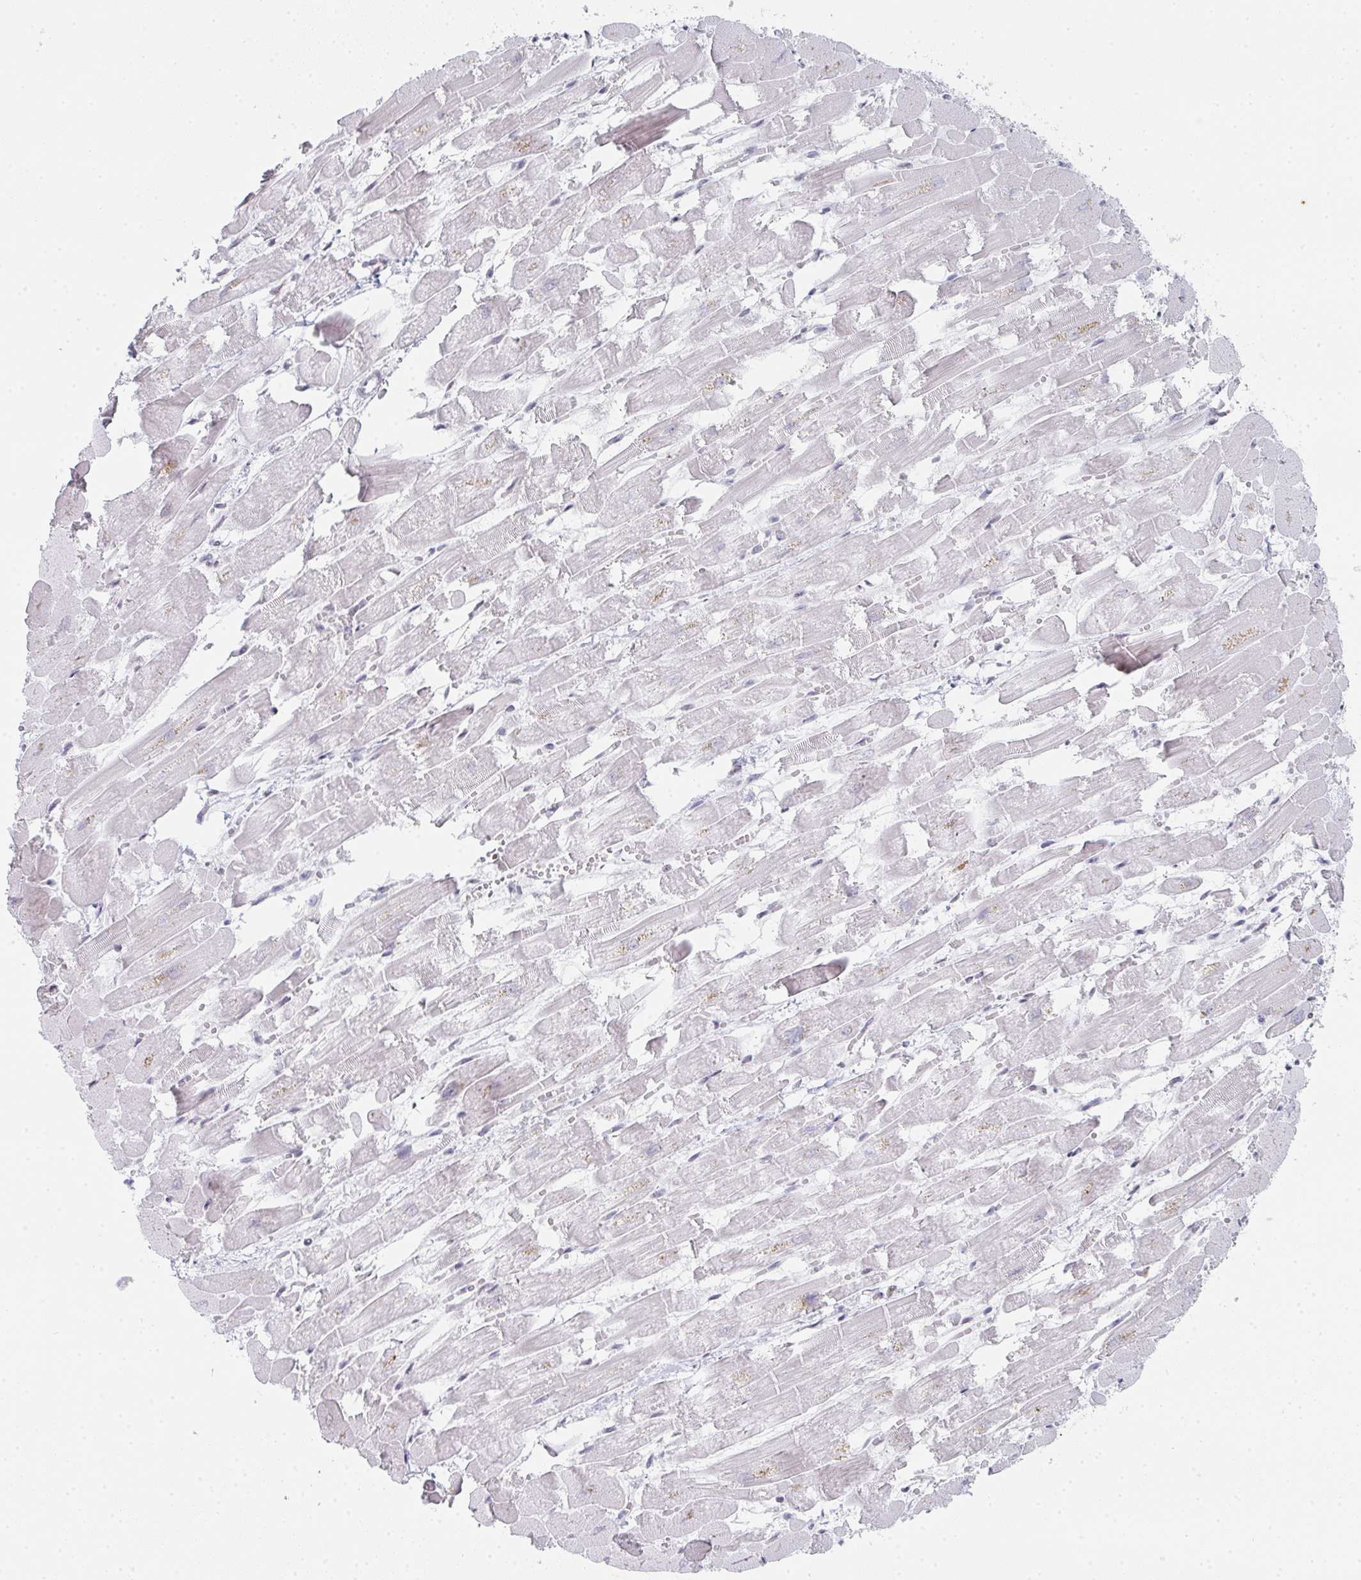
{"staining": {"intensity": "weak", "quantity": "<25%", "location": "nuclear"}, "tissue": "heart muscle", "cell_type": "Cardiomyocytes", "image_type": "normal", "snomed": [{"axis": "morphology", "description": "Normal tissue, NOS"}, {"axis": "topography", "description": "Heart"}], "caption": "Micrograph shows no protein expression in cardiomyocytes of normal heart muscle. (DAB (3,3'-diaminobenzidine) immunohistochemistry (IHC) with hematoxylin counter stain).", "gene": "POU2AF2", "patient": {"sex": "female", "age": 52}}